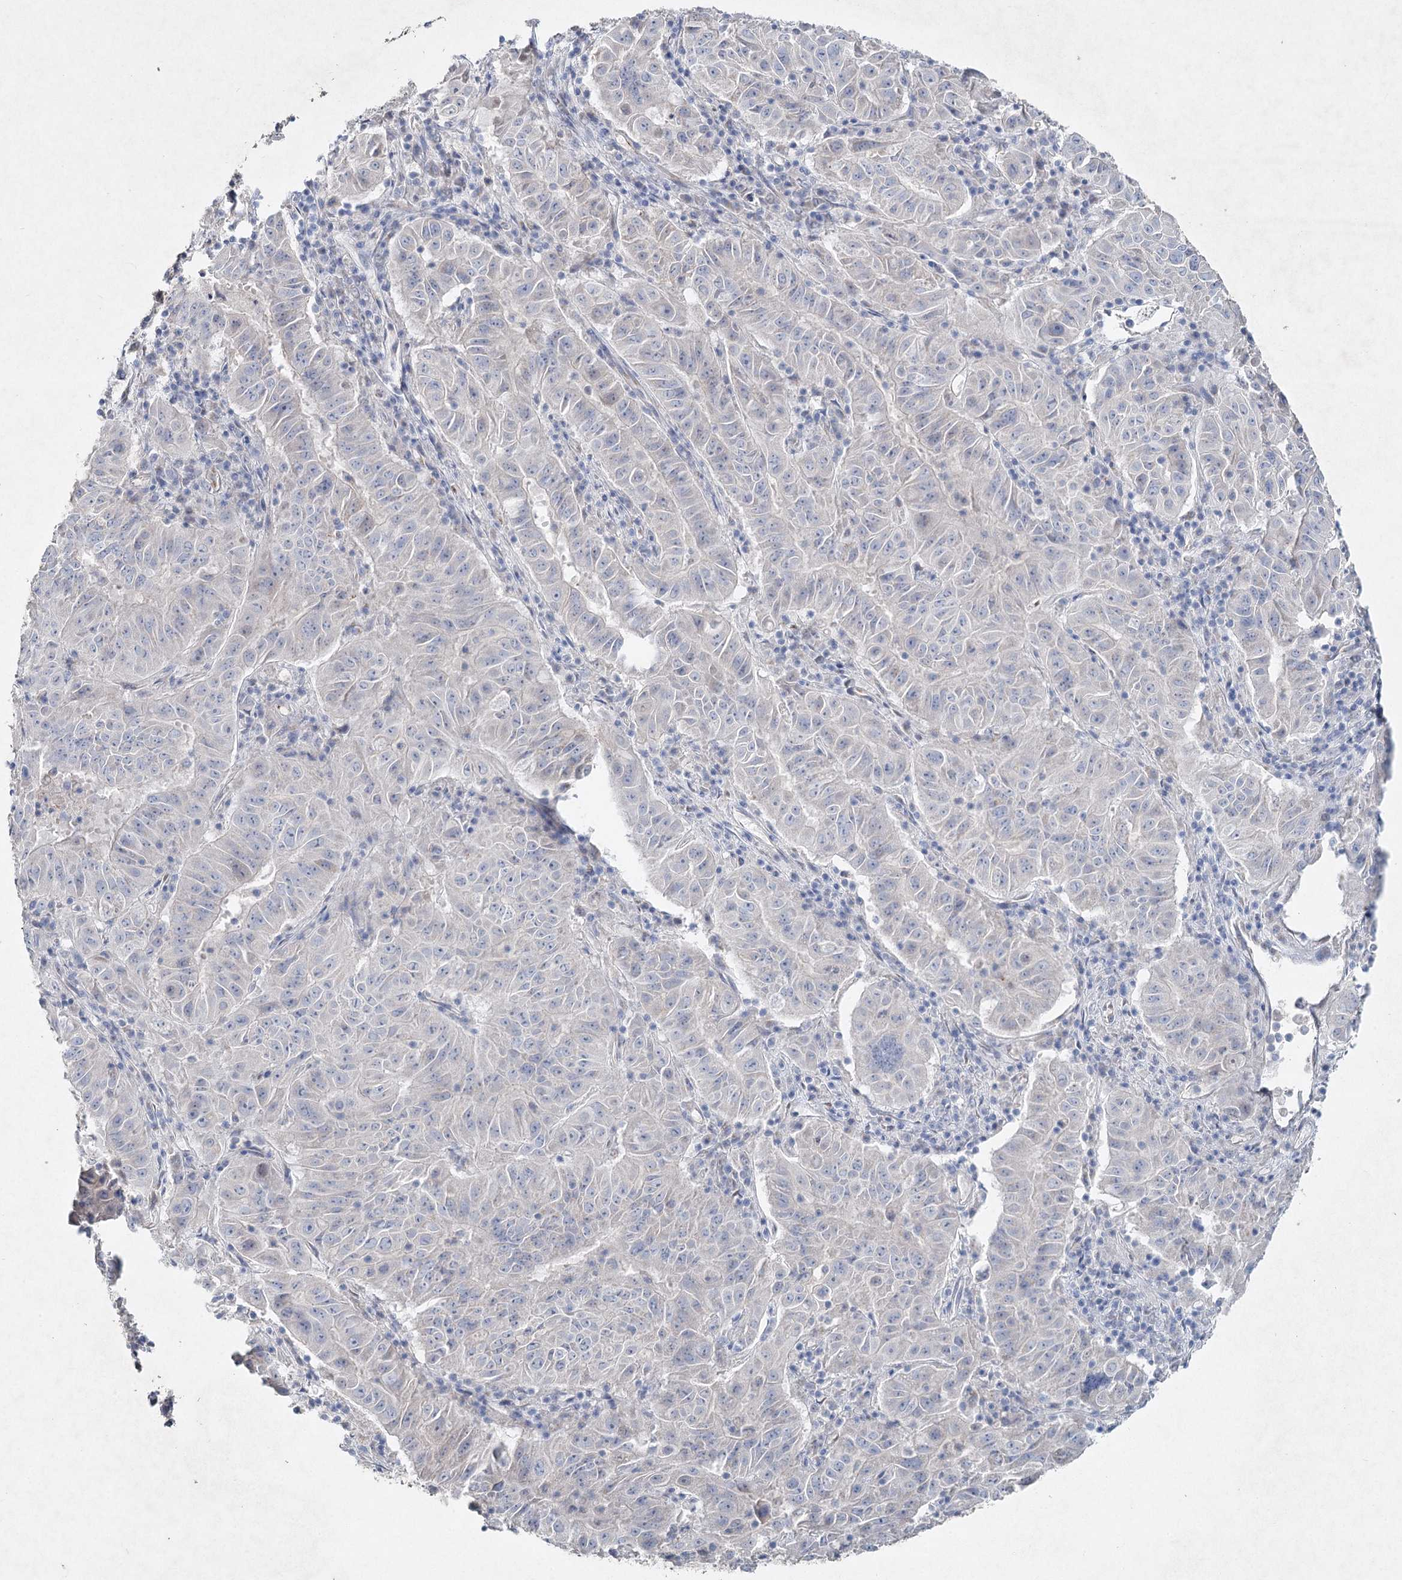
{"staining": {"intensity": "negative", "quantity": "none", "location": "none"}, "tissue": "pancreatic cancer", "cell_type": "Tumor cells", "image_type": "cancer", "snomed": [{"axis": "morphology", "description": "Adenocarcinoma, NOS"}, {"axis": "topography", "description": "Pancreas"}], "caption": "Pancreatic cancer was stained to show a protein in brown. There is no significant expression in tumor cells.", "gene": "RFX6", "patient": {"sex": "male", "age": 63}}